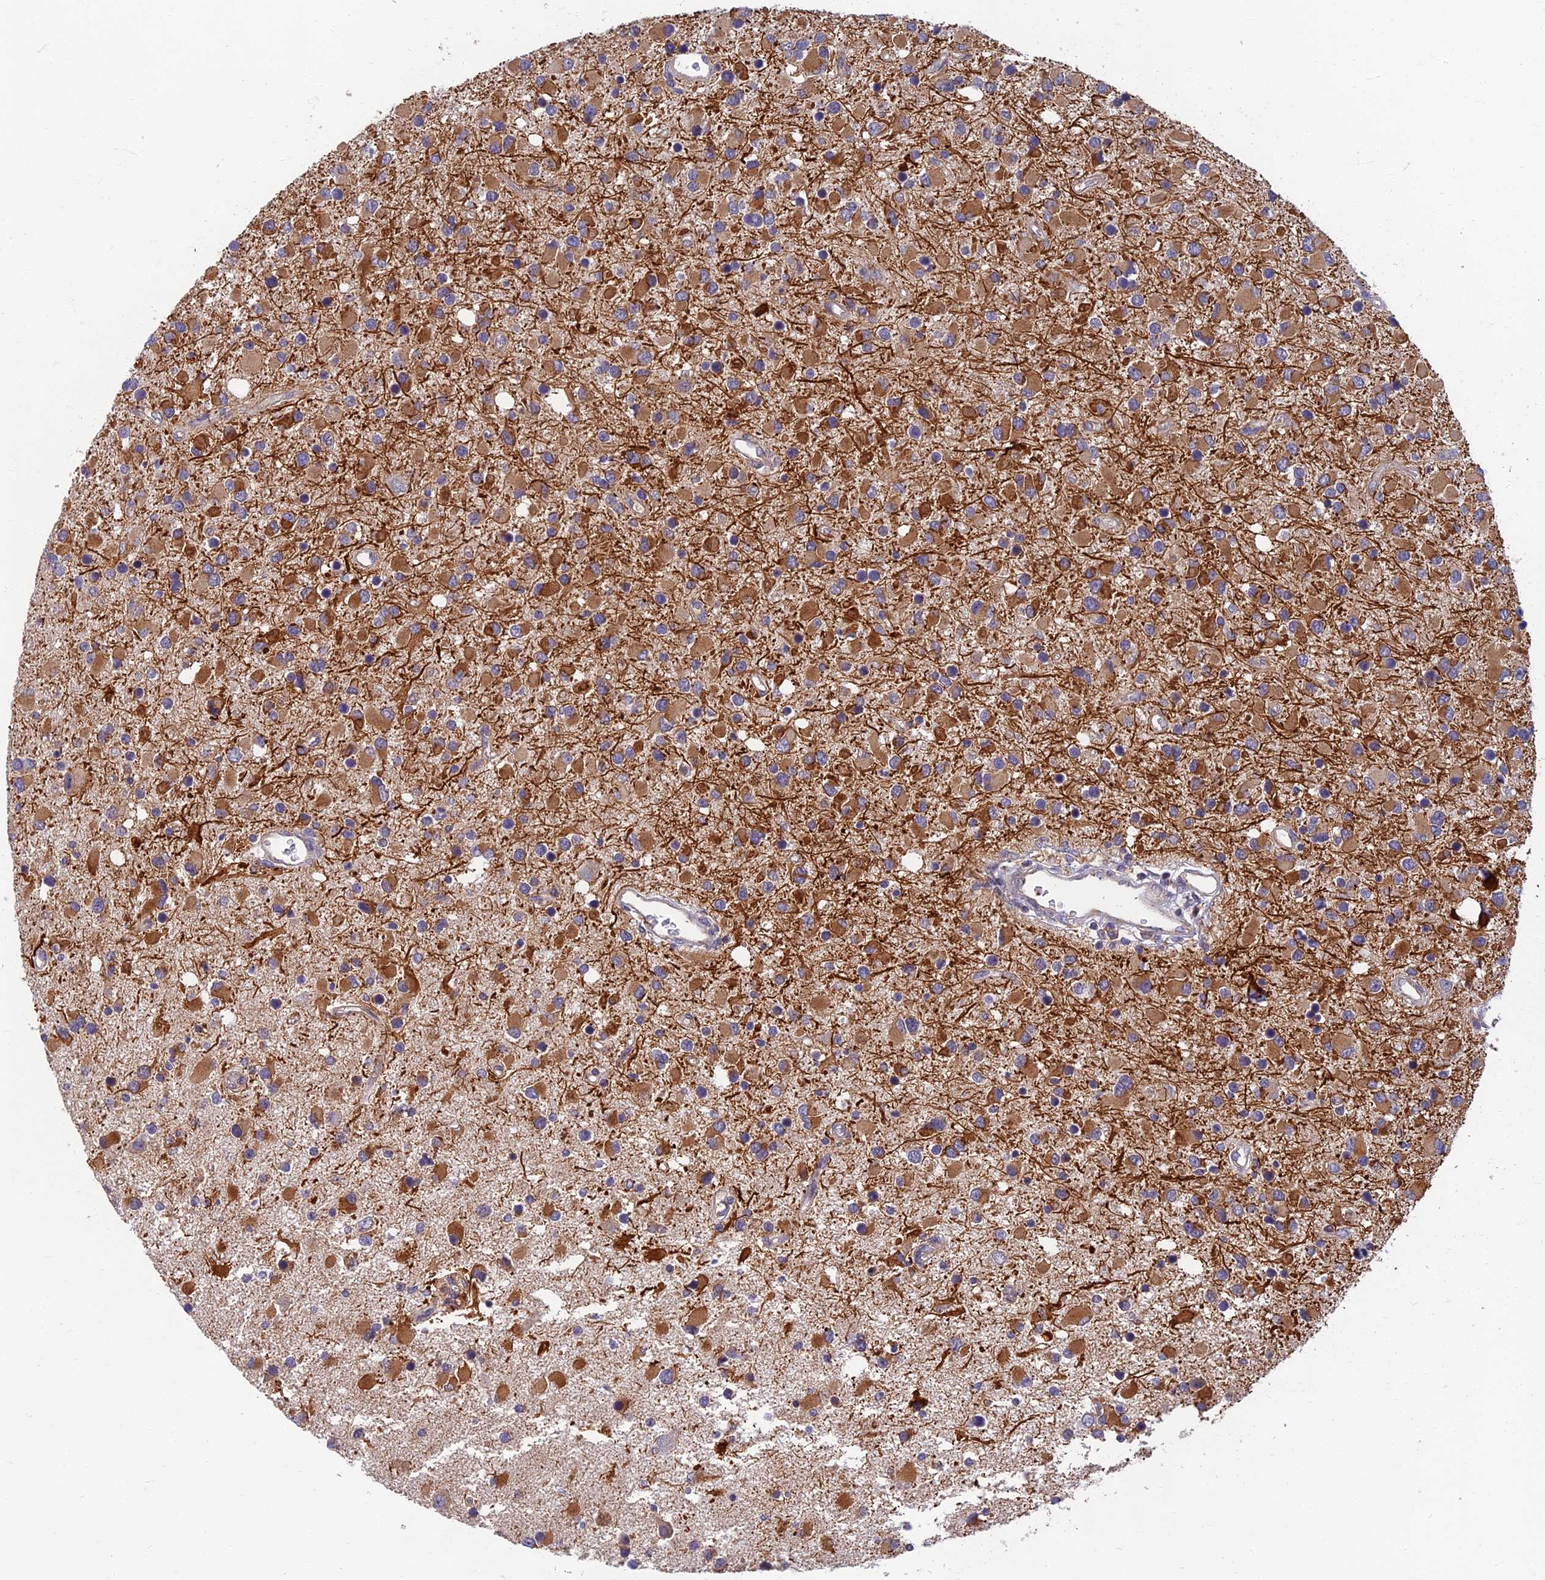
{"staining": {"intensity": "moderate", "quantity": "25%-75%", "location": "cytoplasmic/membranous"}, "tissue": "glioma", "cell_type": "Tumor cells", "image_type": "cancer", "snomed": [{"axis": "morphology", "description": "Glioma, malignant, High grade"}, {"axis": "topography", "description": "Brain"}], "caption": "This is a photomicrograph of immunohistochemistry staining of malignant high-grade glioma, which shows moderate expression in the cytoplasmic/membranous of tumor cells.", "gene": "SOGA1", "patient": {"sex": "male", "age": 53}}